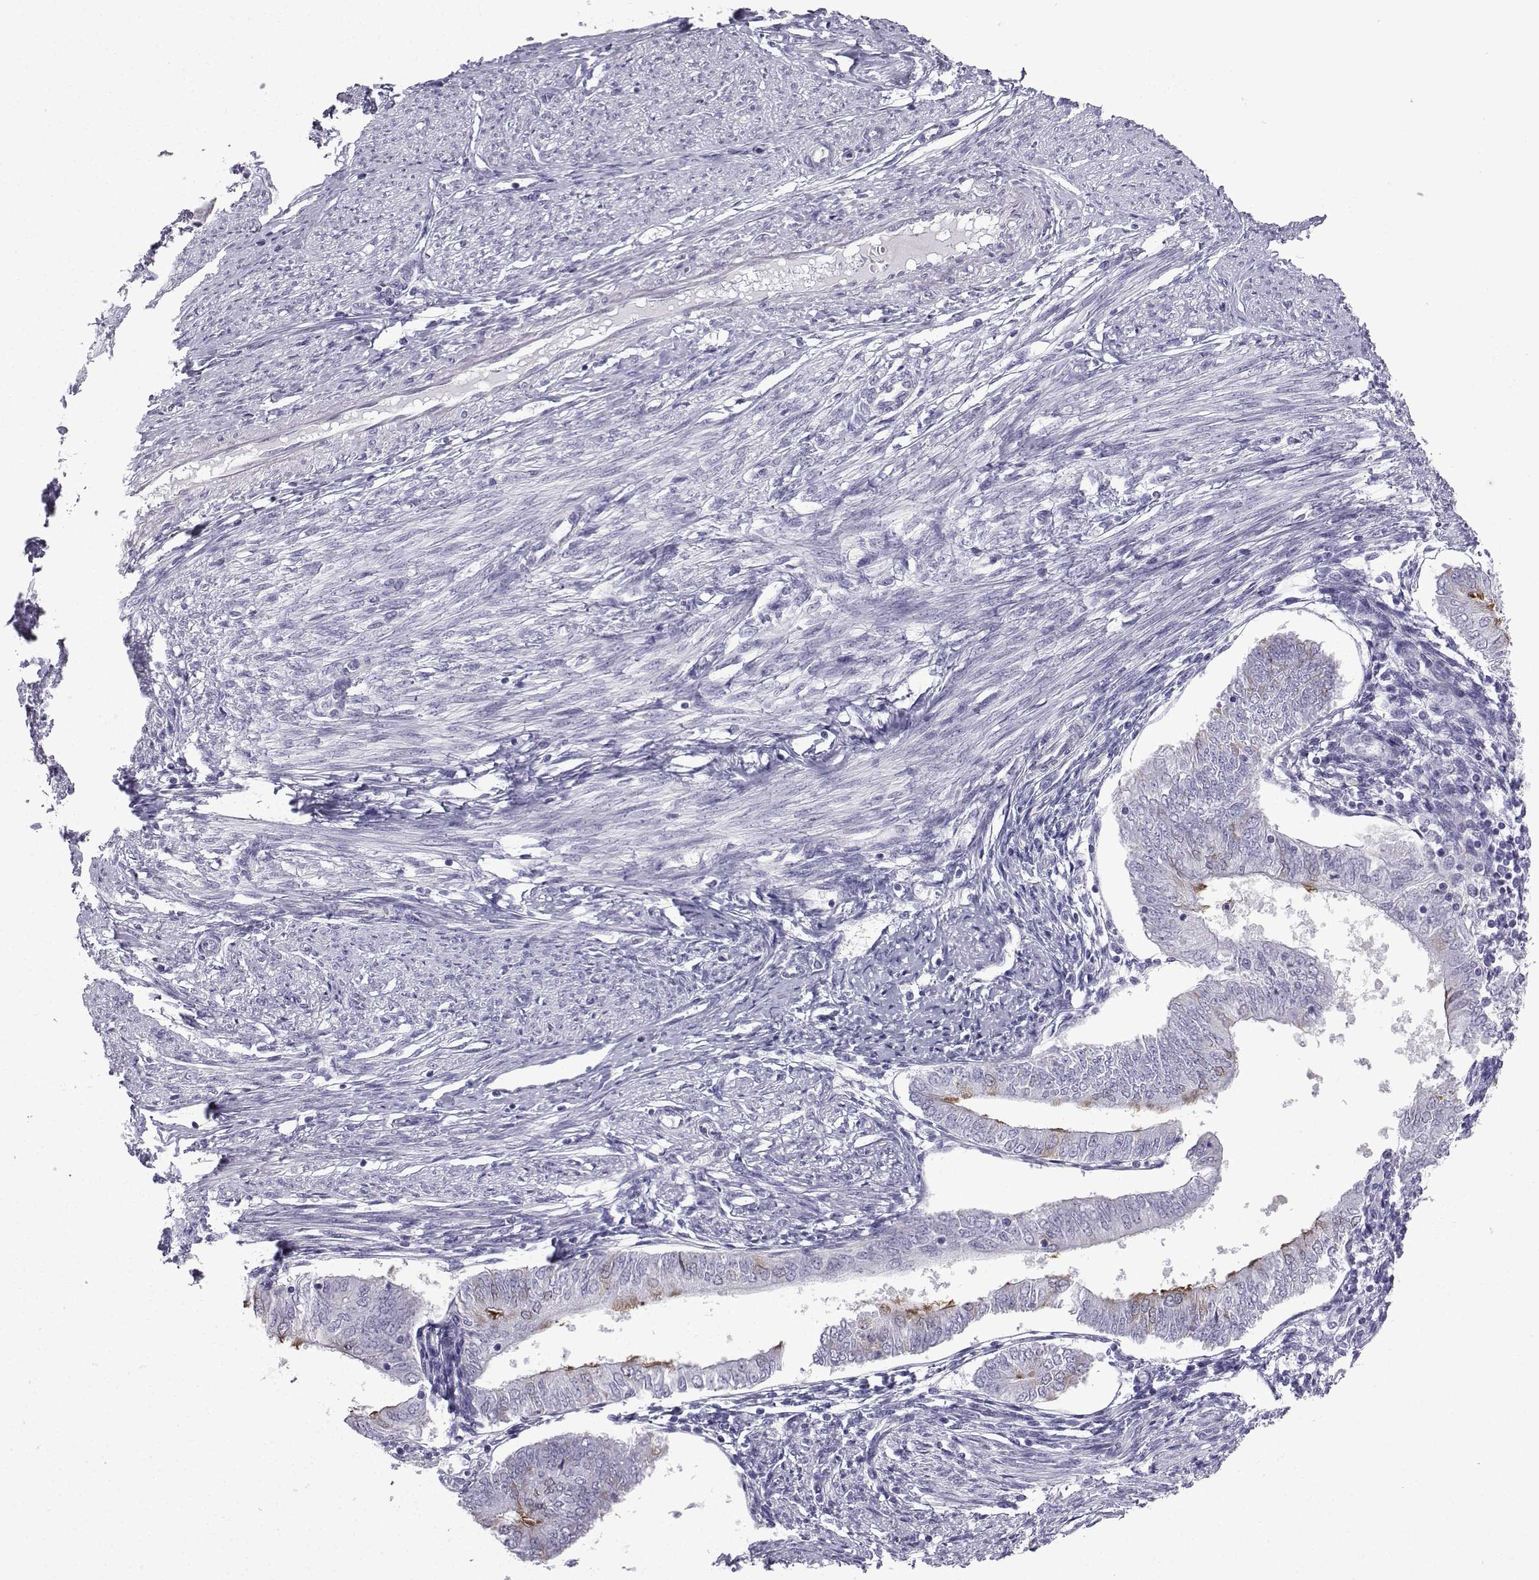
{"staining": {"intensity": "negative", "quantity": "none", "location": "none"}, "tissue": "endometrial cancer", "cell_type": "Tumor cells", "image_type": "cancer", "snomed": [{"axis": "morphology", "description": "Adenocarcinoma, NOS"}, {"axis": "topography", "description": "Endometrium"}], "caption": "Immunohistochemistry photomicrograph of human endometrial cancer (adenocarcinoma) stained for a protein (brown), which demonstrates no positivity in tumor cells.", "gene": "CFAP53", "patient": {"sex": "female", "age": 58}}